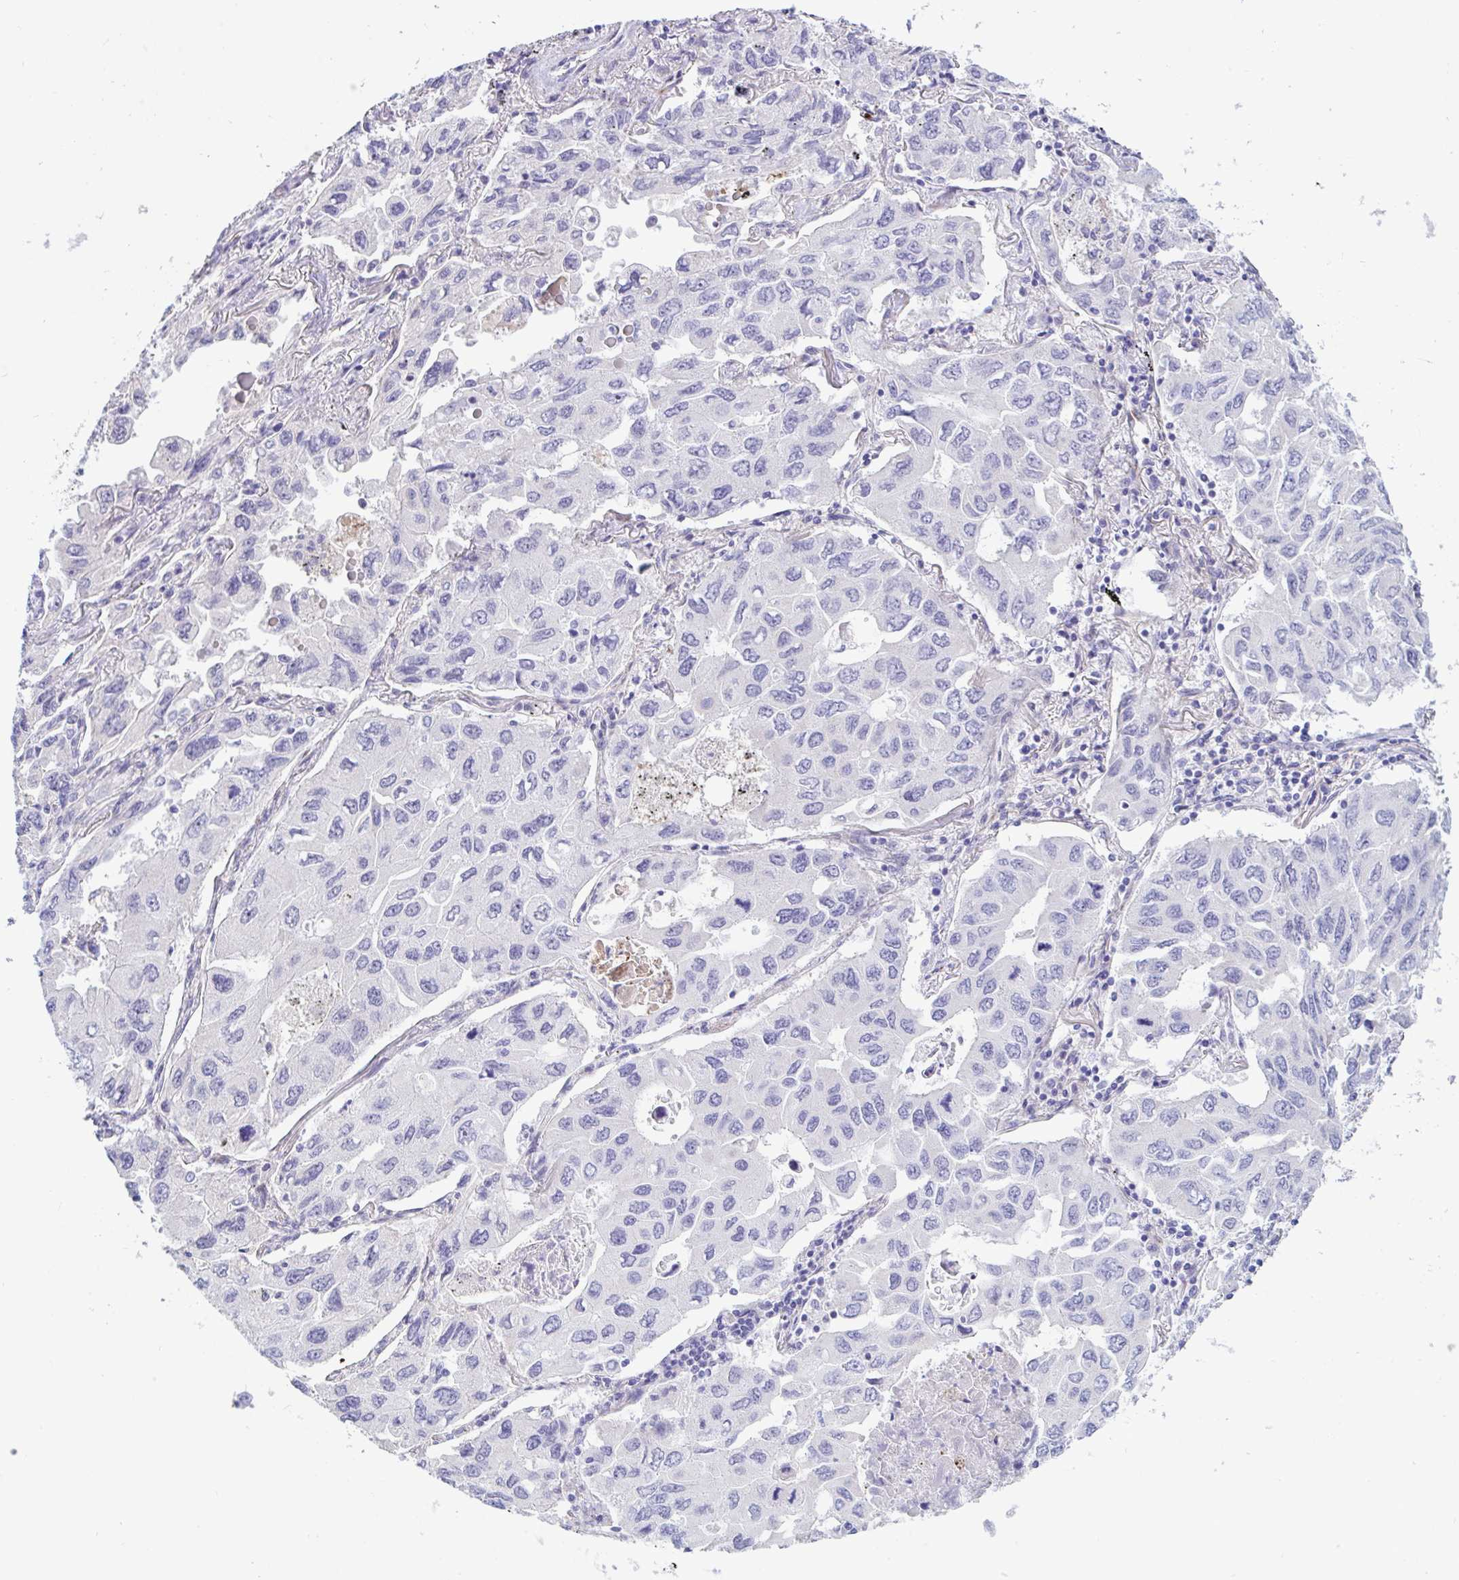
{"staining": {"intensity": "negative", "quantity": "none", "location": "none"}, "tissue": "lung cancer", "cell_type": "Tumor cells", "image_type": "cancer", "snomed": [{"axis": "morphology", "description": "Adenocarcinoma, NOS"}, {"axis": "topography", "description": "Lung"}], "caption": "Immunohistochemistry image of neoplastic tissue: lung adenocarcinoma stained with DAB exhibits no significant protein positivity in tumor cells. Brightfield microscopy of immunohistochemistry (IHC) stained with DAB (3,3'-diaminobenzidine) (brown) and hematoxylin (blue), captured at high magnification.", "gene": "IL37", "patient": {"sex": "male", "age": 64}}